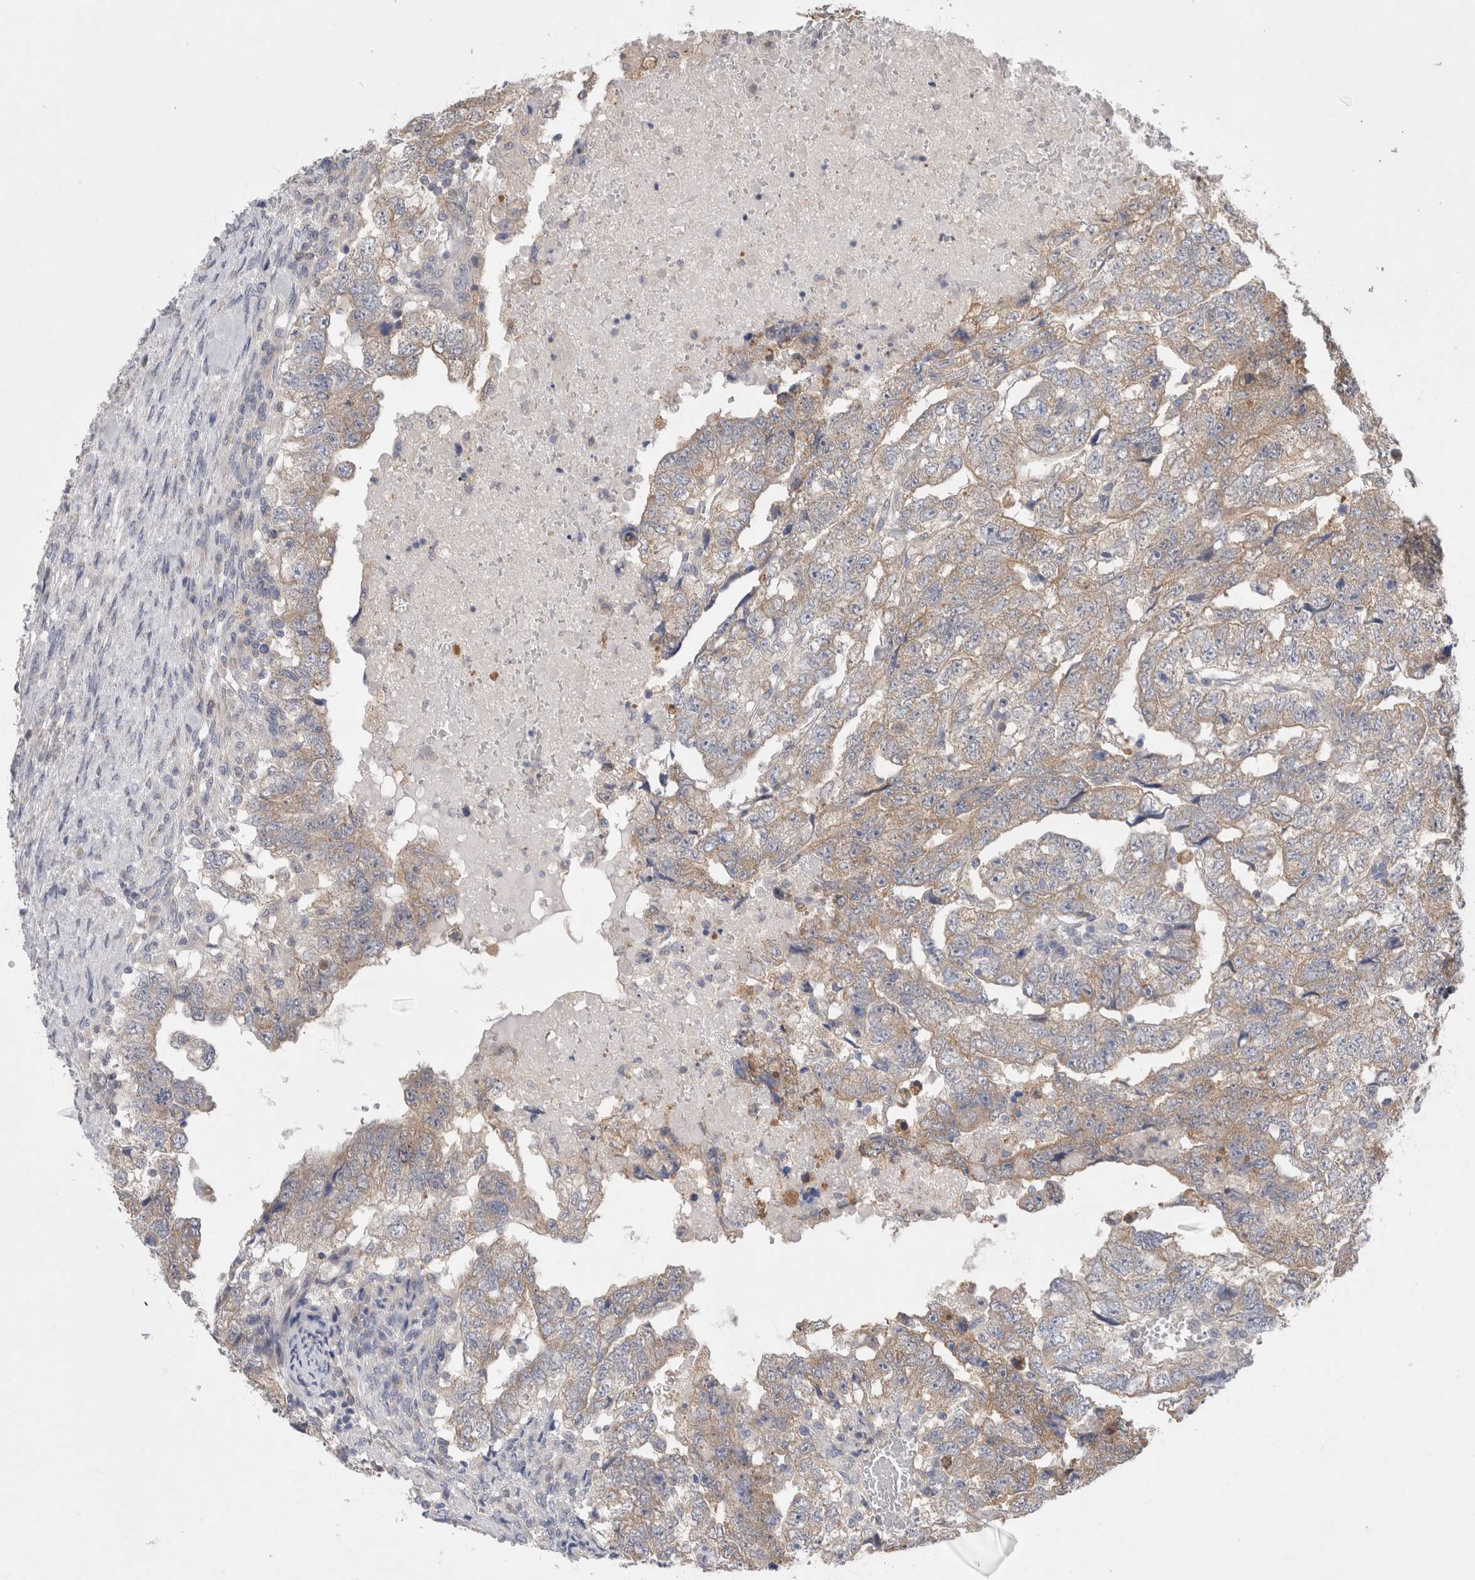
{"staining": {"intensity": "weak", "quantity": ">75%", "location": "cytoplasmic/membranous"}, "tissue": "testis cancer", "cell_type": "Tumor cells", "image_type": "cancer", "snomed": [{"axis": "morphology", "description": "Carcinoma, Embryonal, NOS"}, {"axis": "topography", "description": "Testis"}], "caption": "Weak cytoplasmic/membranous protein expression is seen in about >75% of tumor cells in testis cancer. (DAB IHC, brown staining for protein, blue staining for nuclei).", "gene": "IFT74", "patient": {"sex": "male", "age": 36}}